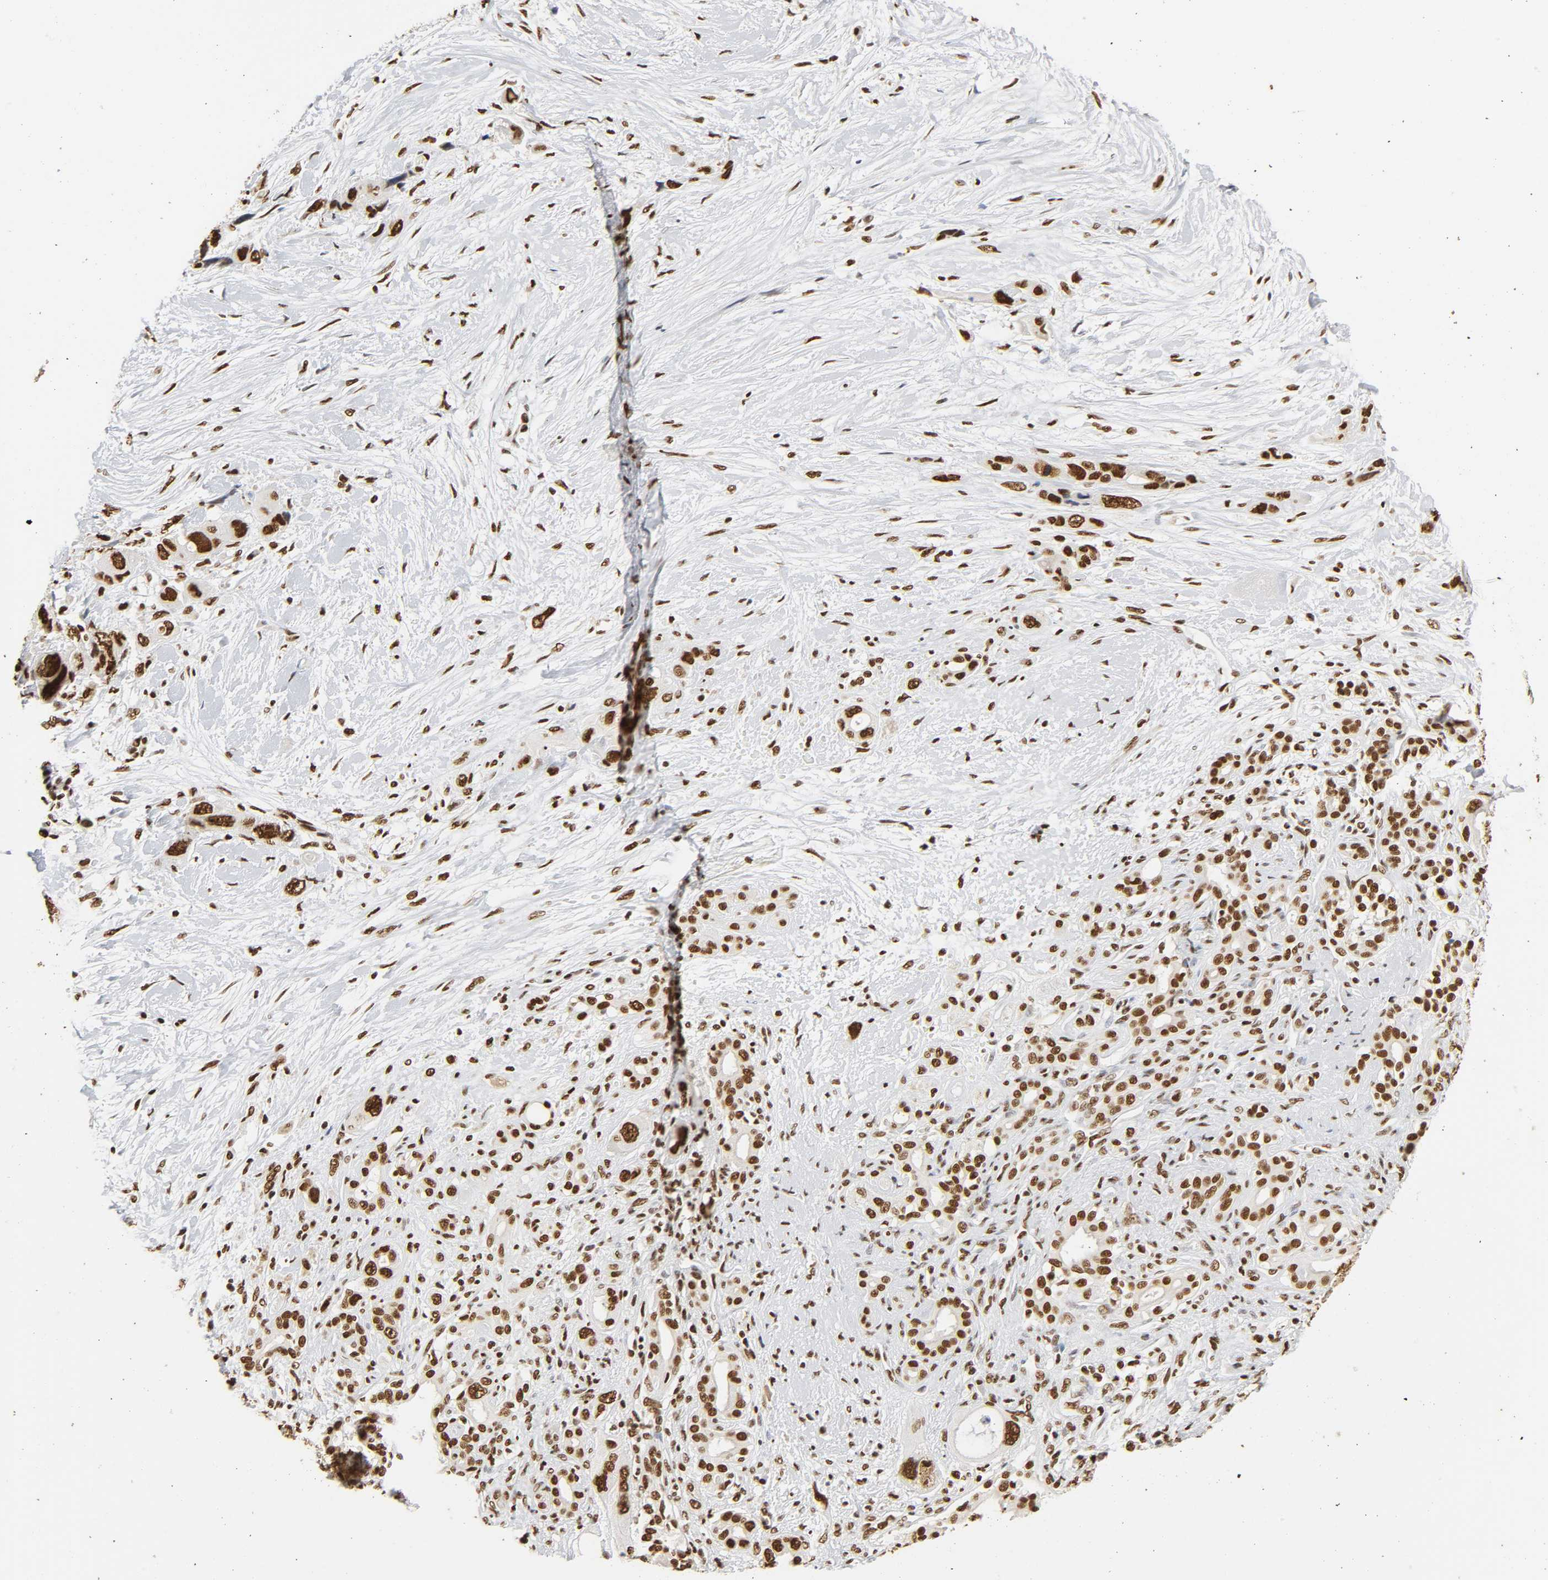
{"staining": {"intensity": "strong", "quantity": ">75%", "location": "nuclear"}, "tissue": "pancreatic cancer", "cell_type": "Tumor cells", "image_type": "cancer", "snomed": [{"axis": "morphology", "description": "Adenocarcinoma, NOS"}, {"axis": "topography", "description": "Pancreas"}], "caption": "IHC (DAB) staining of adenocarcinoma (pancreatic) displays strong nuclear protein positivity in about >75% of tumor cells.", "gene": "HNRNPC", "patient": {"sex": "male", "age": 46}}